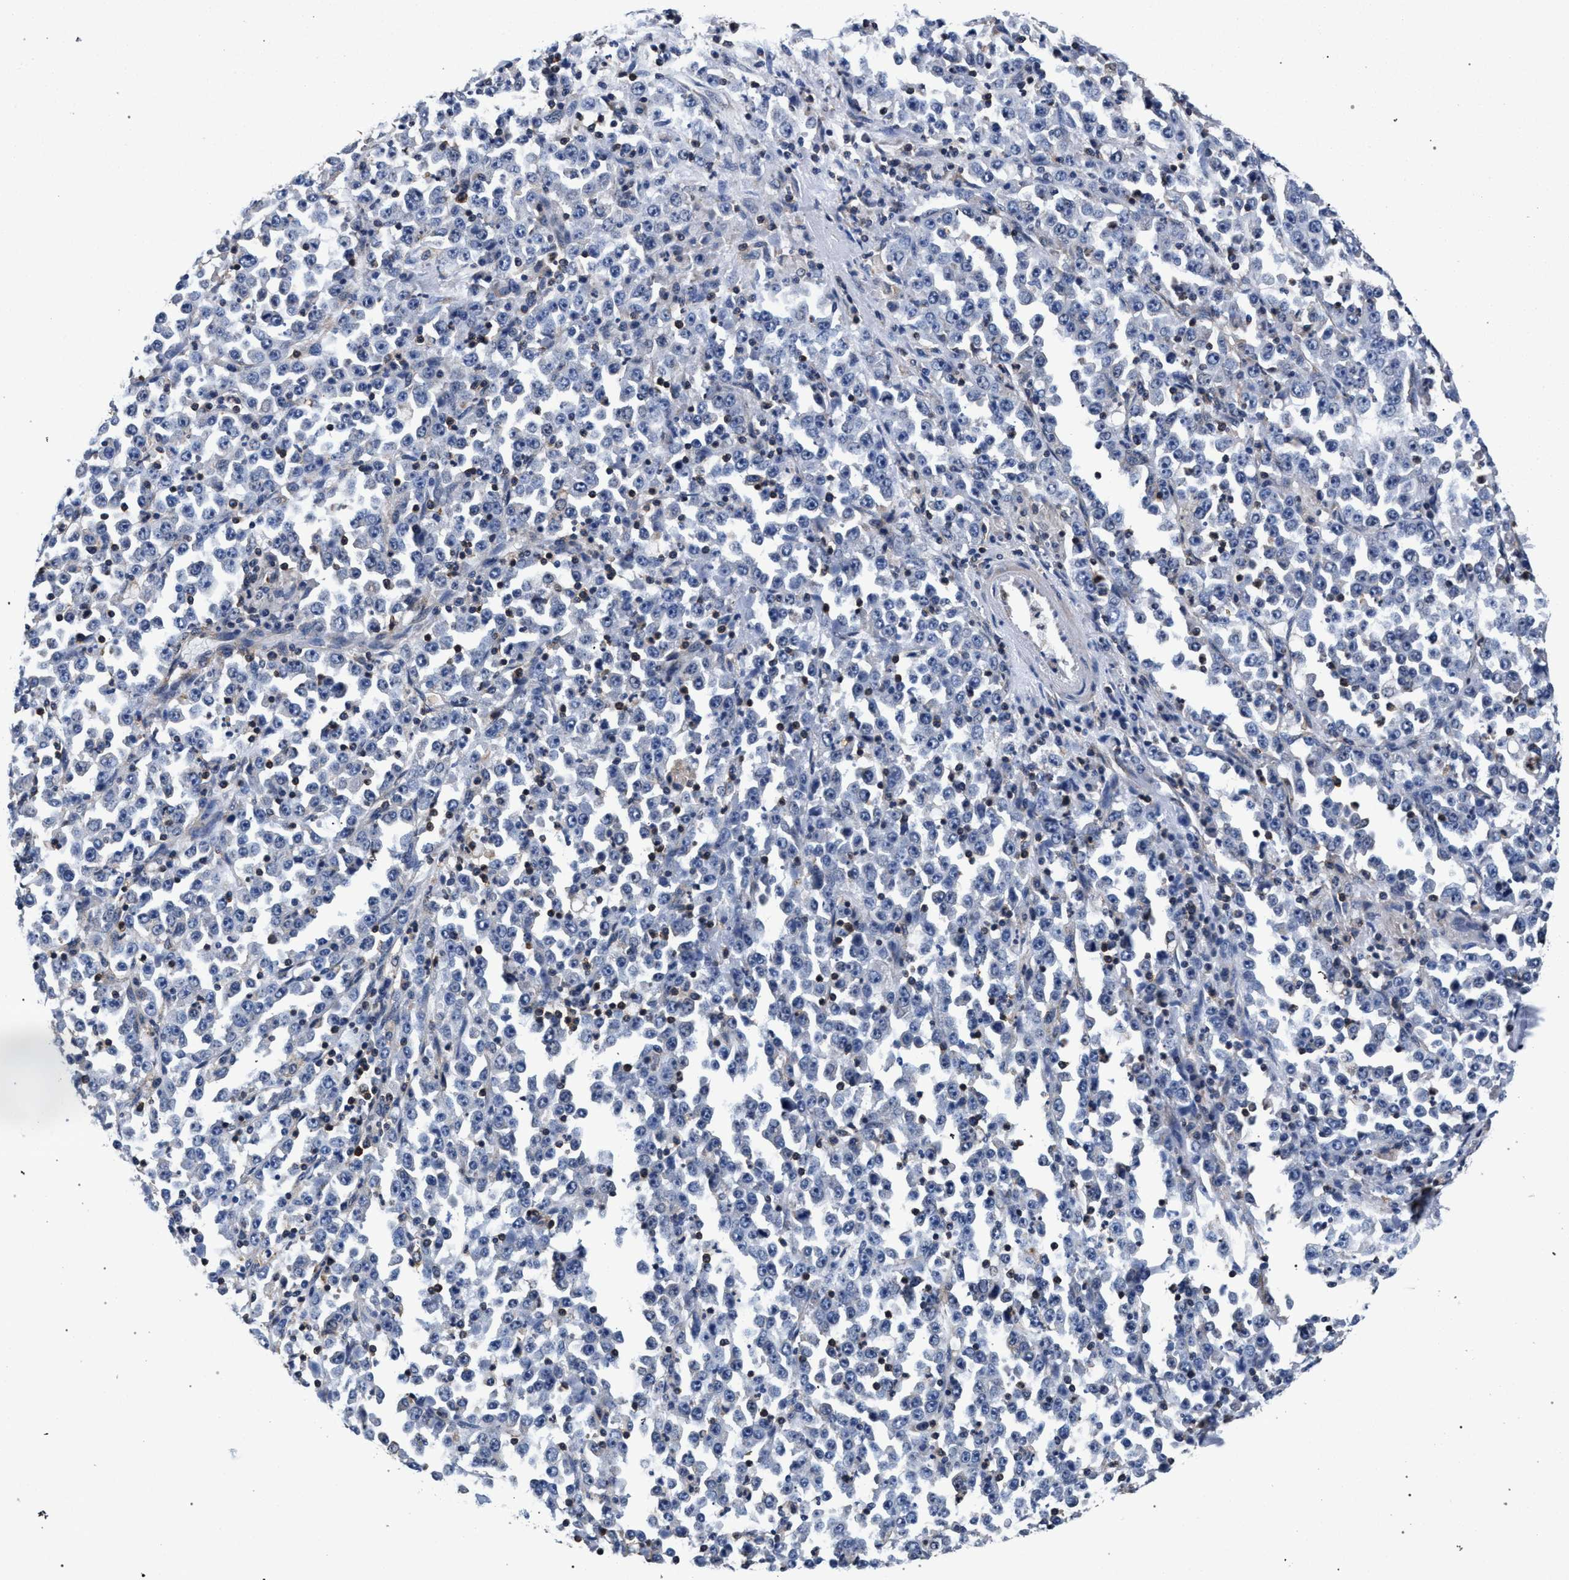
{"staining": {"intensity": "negative", "quantity": "none", "location": "none"}, "tissue": "stomach cancer", "cell_type": "Tumor cells", "image_type": "cancer", "snomed": [{"axis": "morphology", "description": "Normal tissue, NOS"}, {"axis": "morphology", "description": "Adenocarcinoma, NOS"}, {"axis": "topography", "description": "Stomach, upper"}, {"axis": "topography", "description": "Stomach"}], "caption": "Immunohistochemistry of adenocarcinoma (stomach) reveals no positivity in tumor cells. (IHC, brightfield microscopy, high magnification).", "gene": "LASP1", "patient": {"sex": "male", "age": 59}}